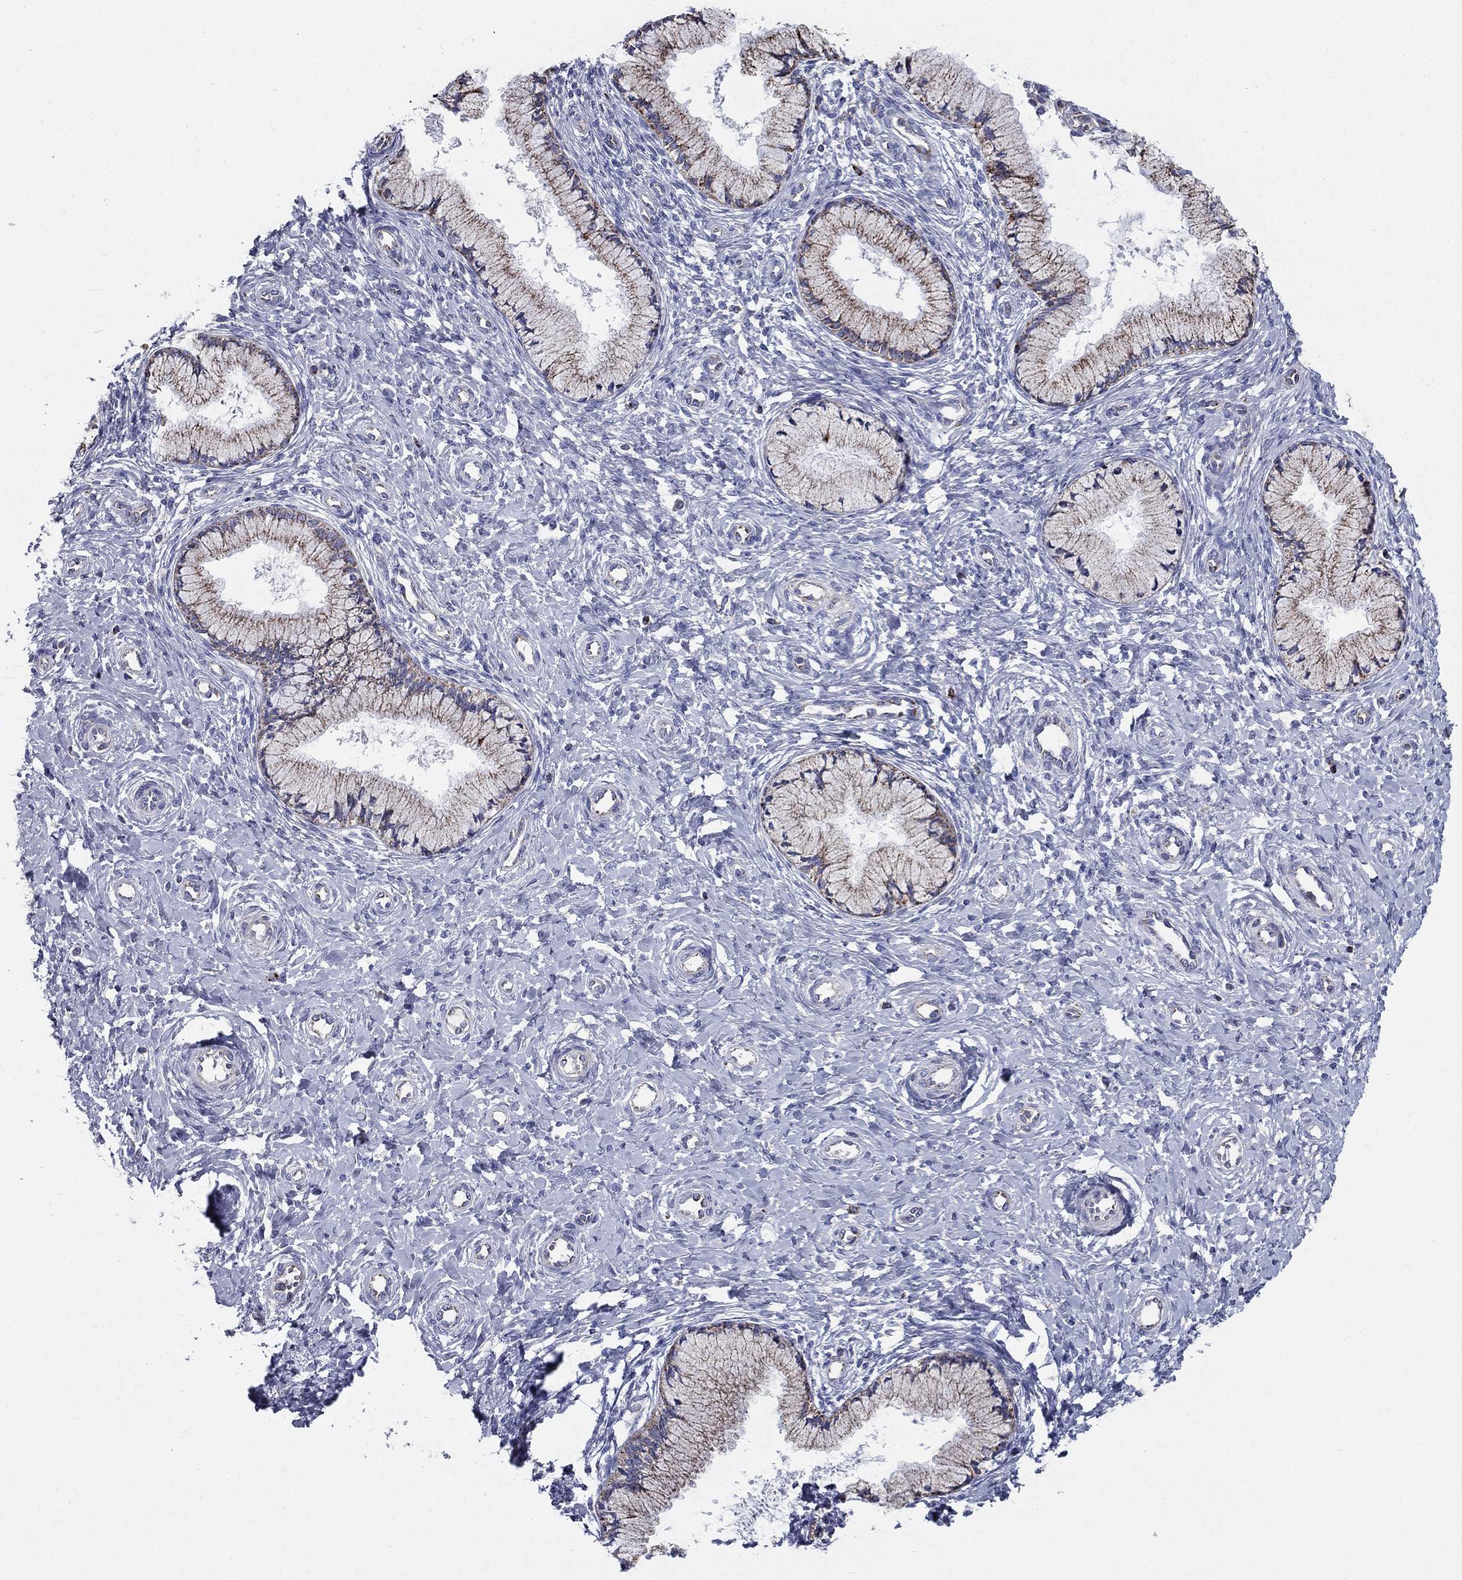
{"staining": {"intensity": "moderate", "quantity": "<25%", "location": "cytoplasmic/membranous"}, "tissue": "cervix", "cell_type": "Glandular cells", "image_type": "normal", "snomed": [{"axis": "morphology", "description": "Normal tissue, NOS"}, {"axis": "topography", "description": "Cervix"}], "caption": "The photomicrograph reveals immunohistochemical staining of unremarkable cervix. There is moderate cytoplasmic/membranous positivity is appreciated in about <25% of glandular cells.", "gene": "NDUFA4L2", "patient": {"sex": "female", "age": 37}}